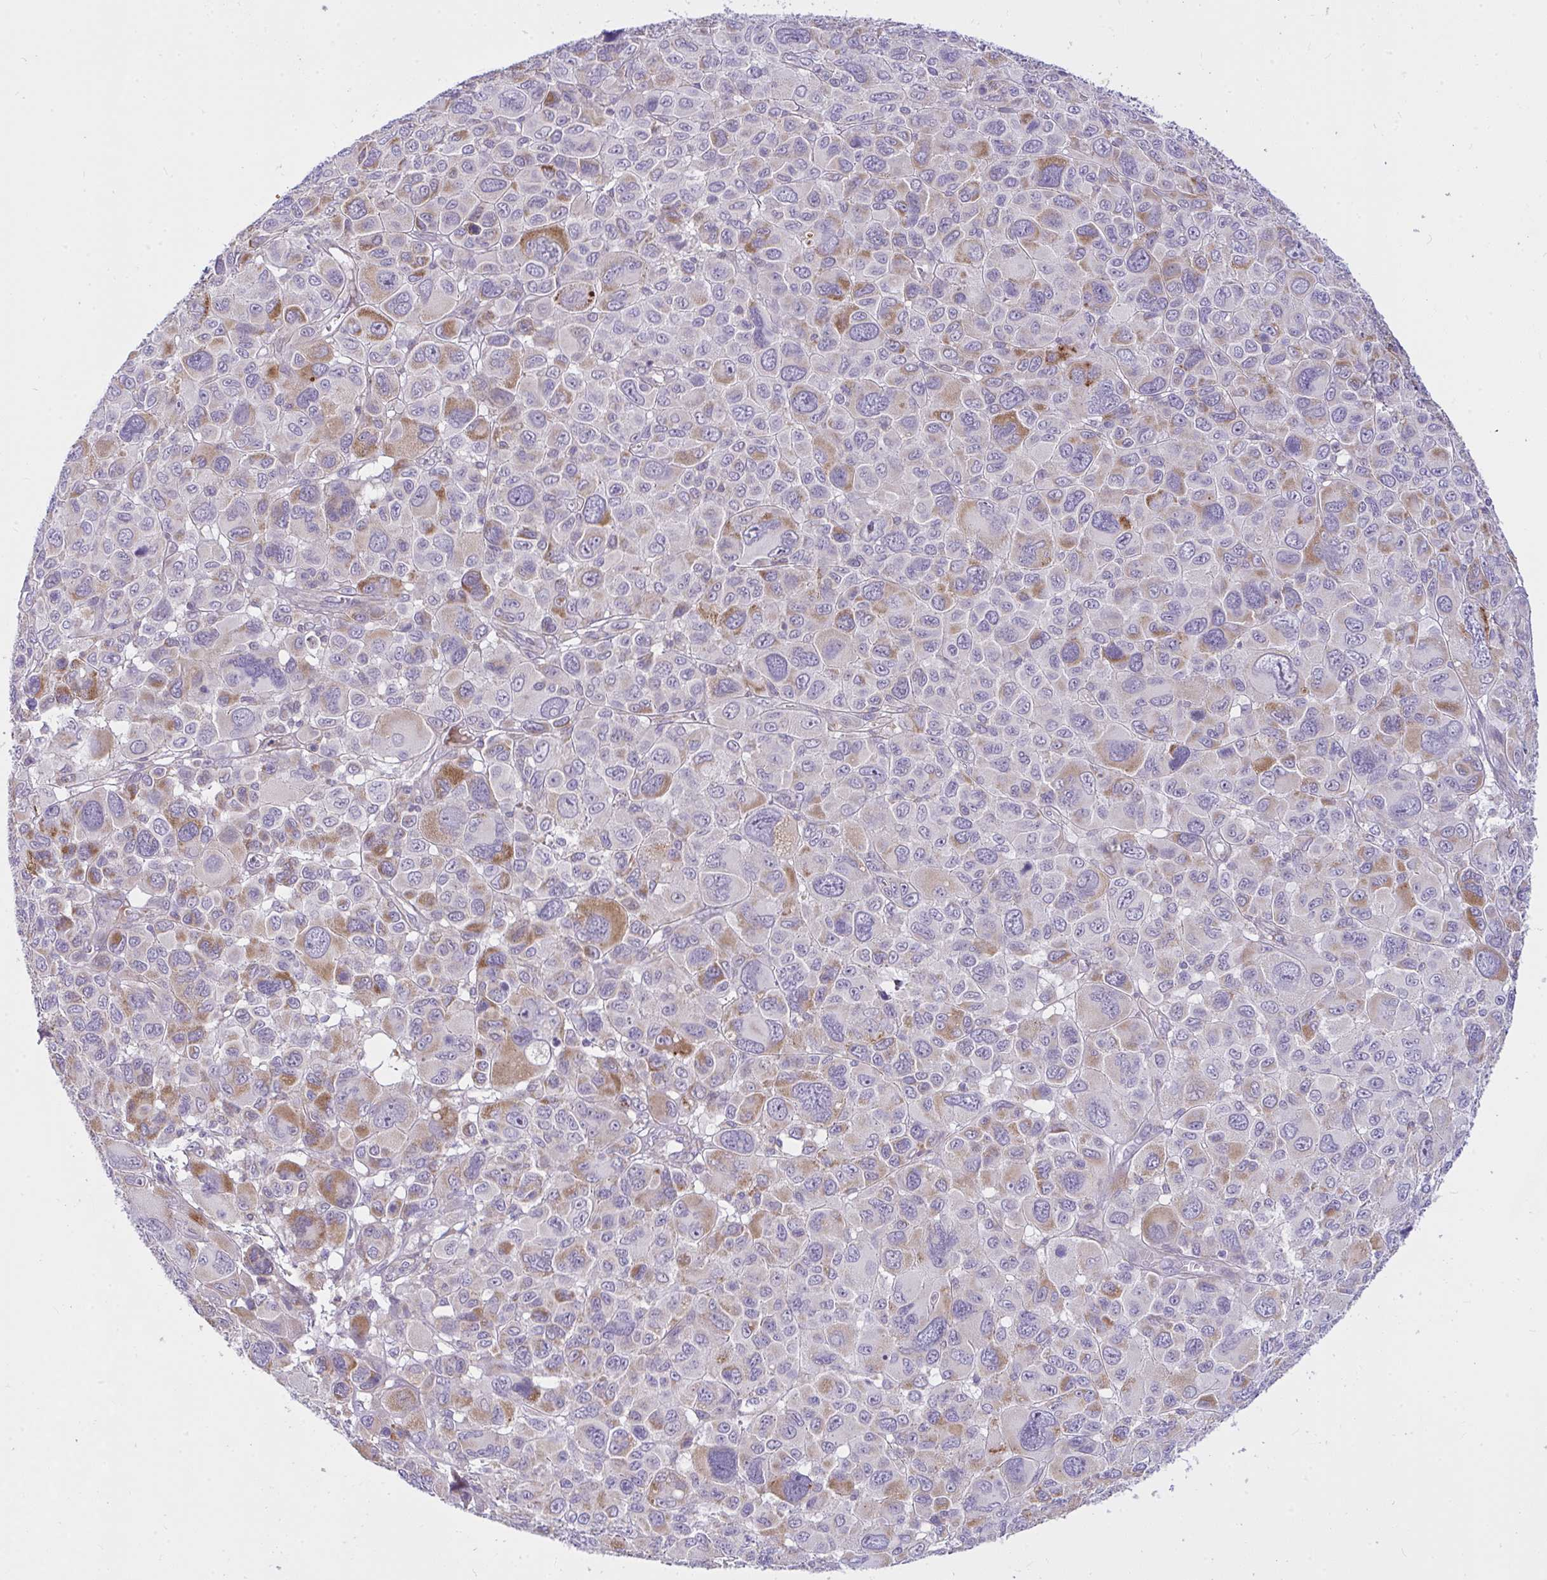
{"staining": {"intensity": "moderate", "quantity": "<25%", "location": "cytoplasmic/membranous"}, "tissue": "melanoma", "cell_type": "Tumor cells", "image_type": "cancer", "snomed": [{"axis": "morphology", "description": "Malignant melanoma, NOS"}, {"axis": "topography", "description": "Skin"}], "caption": "Human melanoma stained with a brown dye demonstrates moderate cytoplasmic/membranous positive expression in approximately <25% of tumor cells.", "gene": "CEP63", "patient": {"sex": "female", "age": 66}}